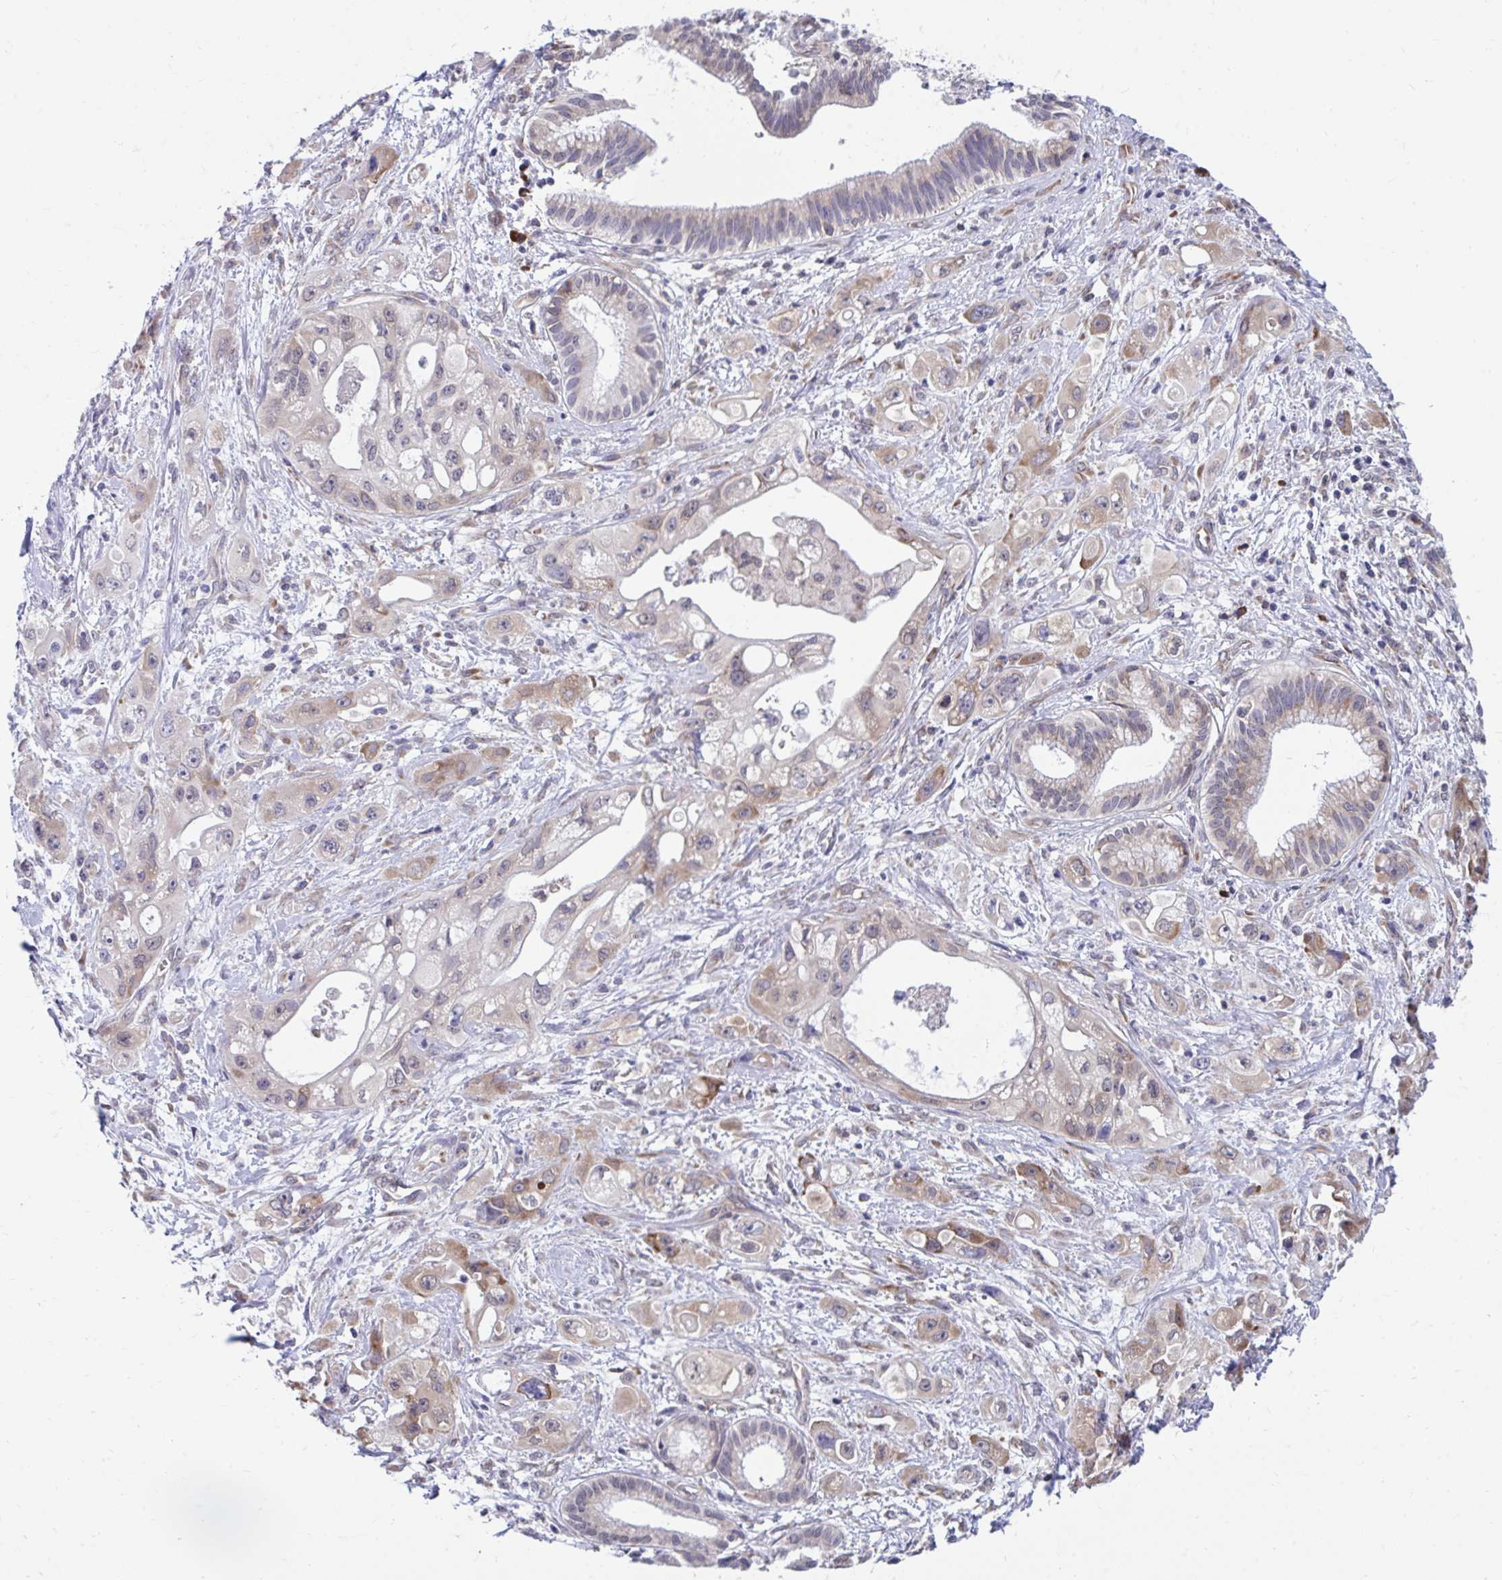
{"staining": {"intensity": "weak", "quantity": "25%-75%", "location": "cytoplasmic/membranous"}, "tissue": "pancreatic cancer", "cell_type": "Tumor cells", "image_type": "cancer", "snomed": [{"axis": "morphology", "description": "Adenocarcinoma, NOS"}, {"axis": "topography", "description": "Pancreas"}], "caption": "Weak cytoplasmic/membranous expression is appreciated in about 25%-75% of tumor cells in pancreatic cancer. The staining was performed using DAB to visualize the protein expression in brown, while the nuclei were stained in blue with hematoxylin (Magnification: 20x).", "gene": "SELENON", "patient": {"sex": "female", "age": 66}}